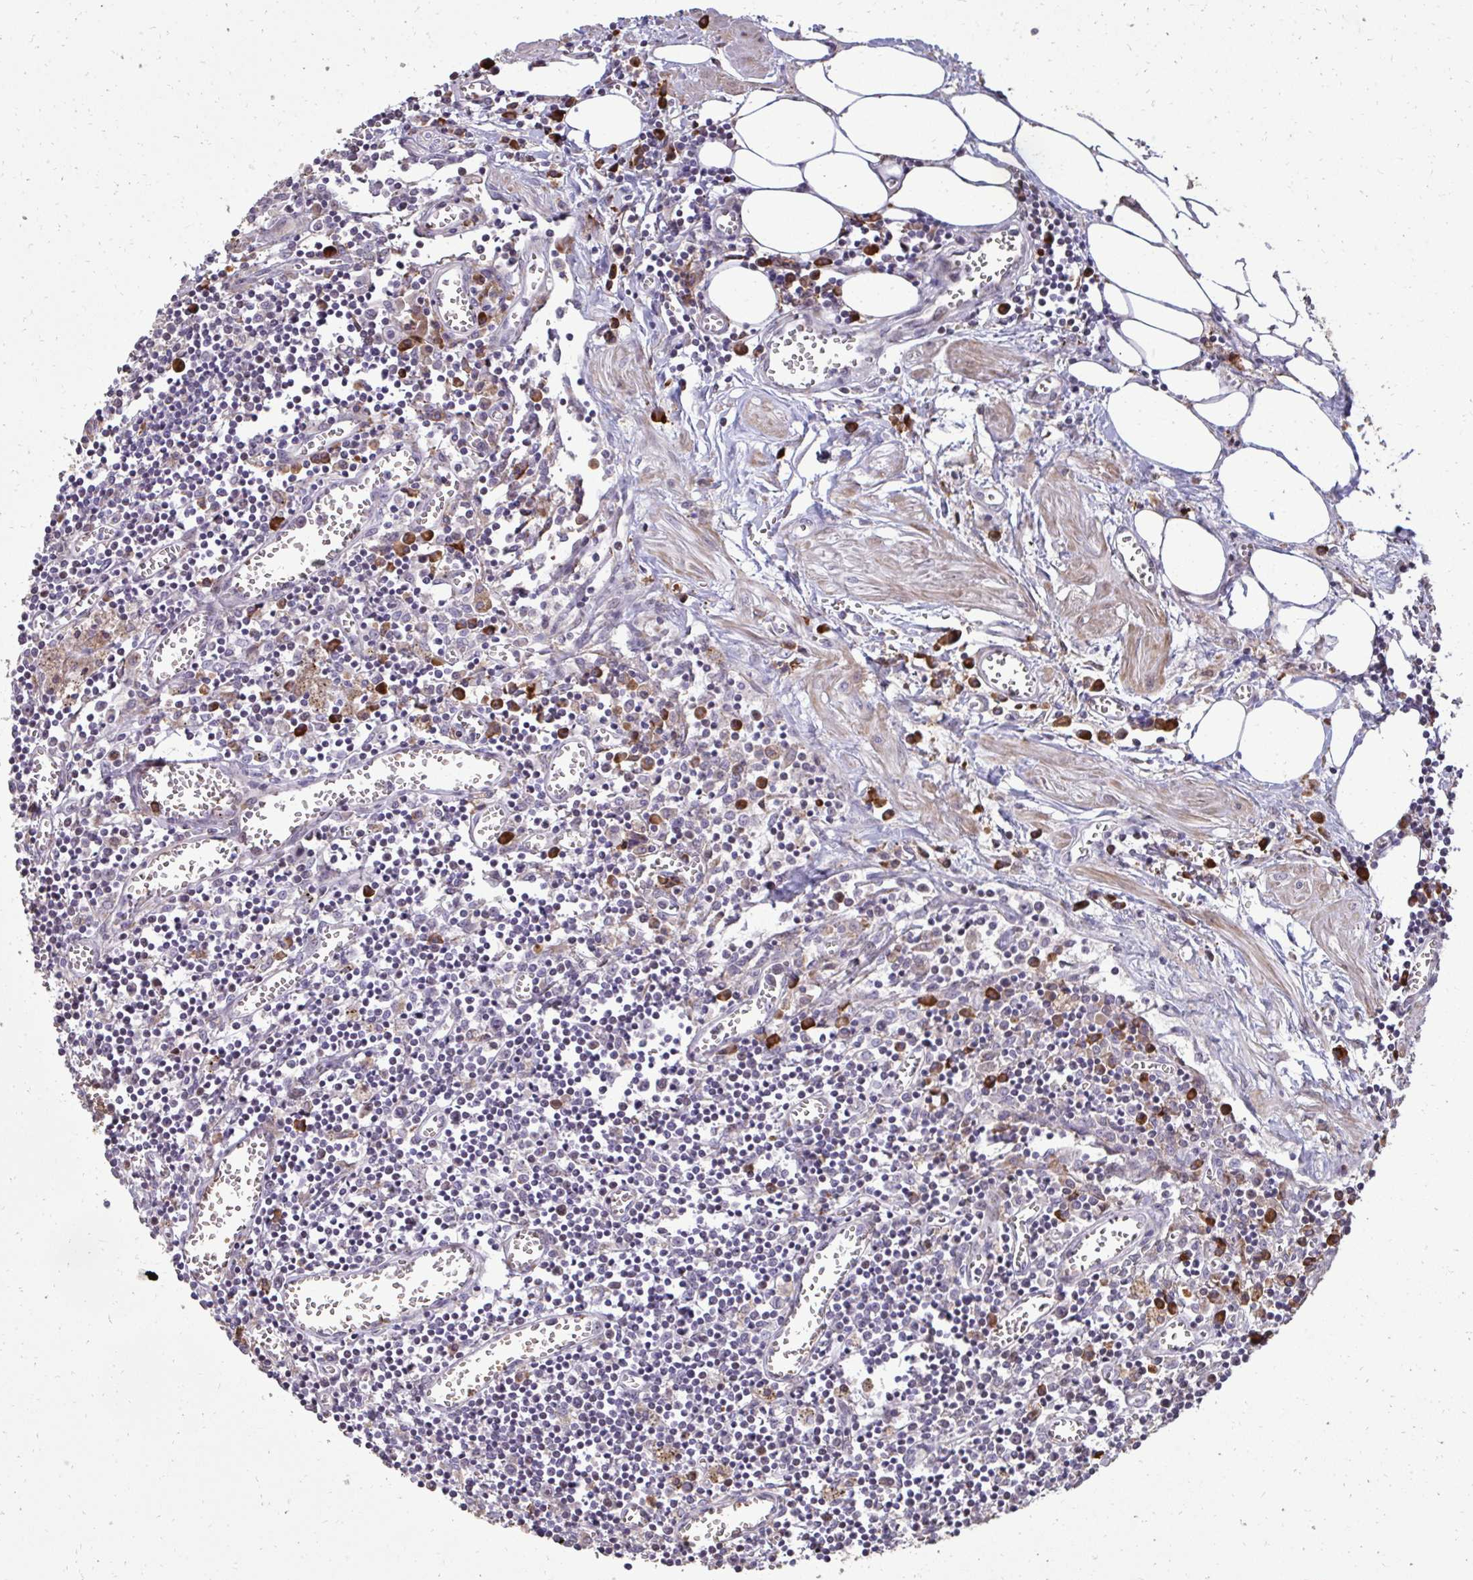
{"staining": {"intensity": "moderate", "quantity": "<25%", "location": "cytoplasmic/membranous"}, "tissue": "lymph node", "cell_type": "Germinal center cells", "image_type": "normal", "snomed": [{"axis": "morphology", "description": "Normal tissue, NOS"}, {"axis": "topography", "description": "Lymph node"}], "caption": "A brown stain labels moderate cytoplasmic/membranous expression of a protein in germinal center cells of unremarkable human lymph node. (Stains: DAB (3,3'-diaminobenzidine) in brown, nuclei in blue, Microscopy: brightfield microscopy at high magnification).", "gene": "FIBCD1", "patient": {"sex": "male", "age": 66}}